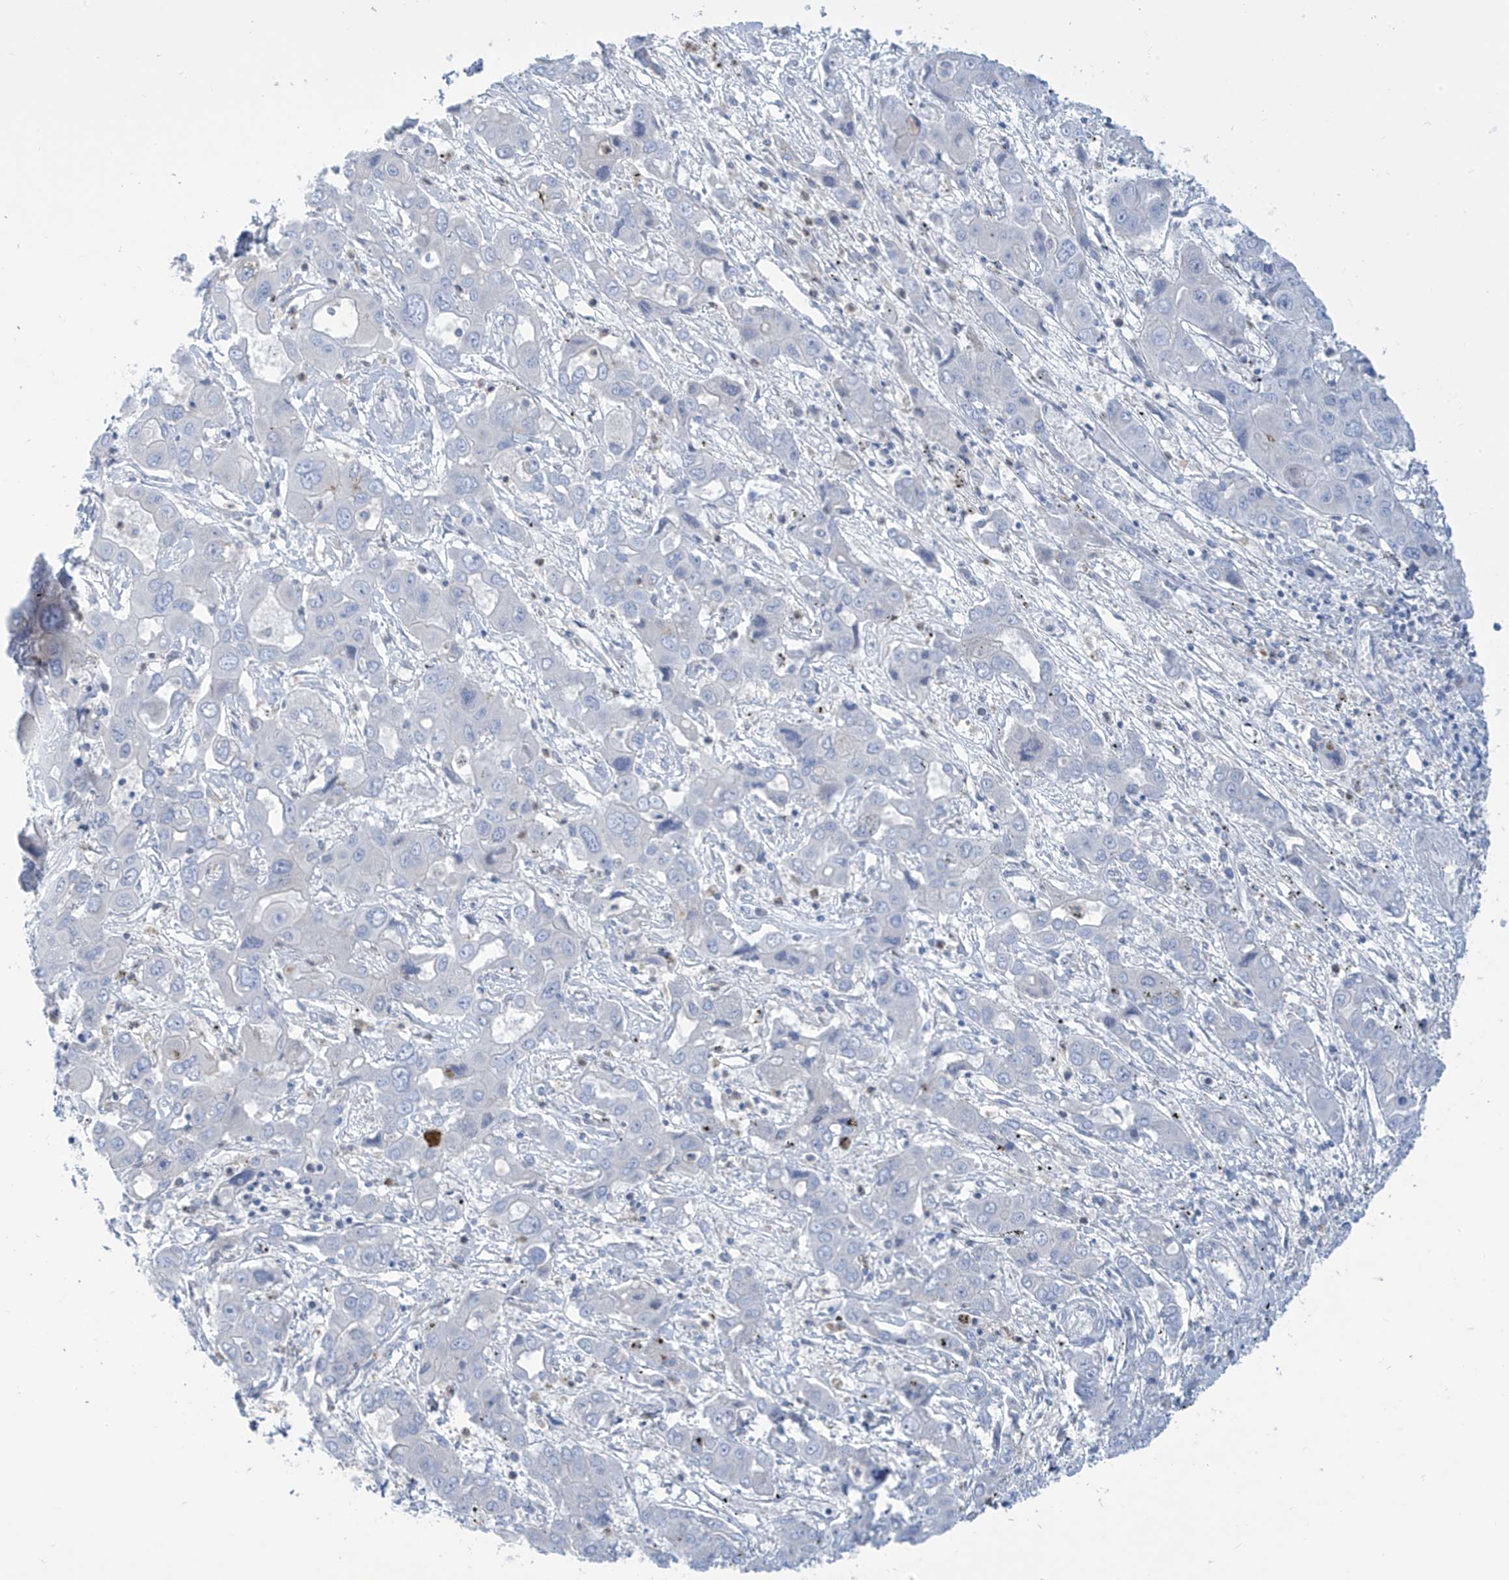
{"staining": {"intensity": "negative", "quantity": "none", "location": "none"}, "tissue": "liver cancer", "cell_type": "Tumor cells", "image_type": "cancer", "snomed": [{"axis": "morphology", "description": "Cholangiocarcinoma"}, {"axis": "topography", "description": "Liver"}], "caption": "DAB (3,3'-diaminobenzidine) immunohistochemical staining of human liver cholangiocarcinoma reveals no significant expression in tumor cells.", "gene": "FABP2", "patient": {"sex": "male", "age": 67}}